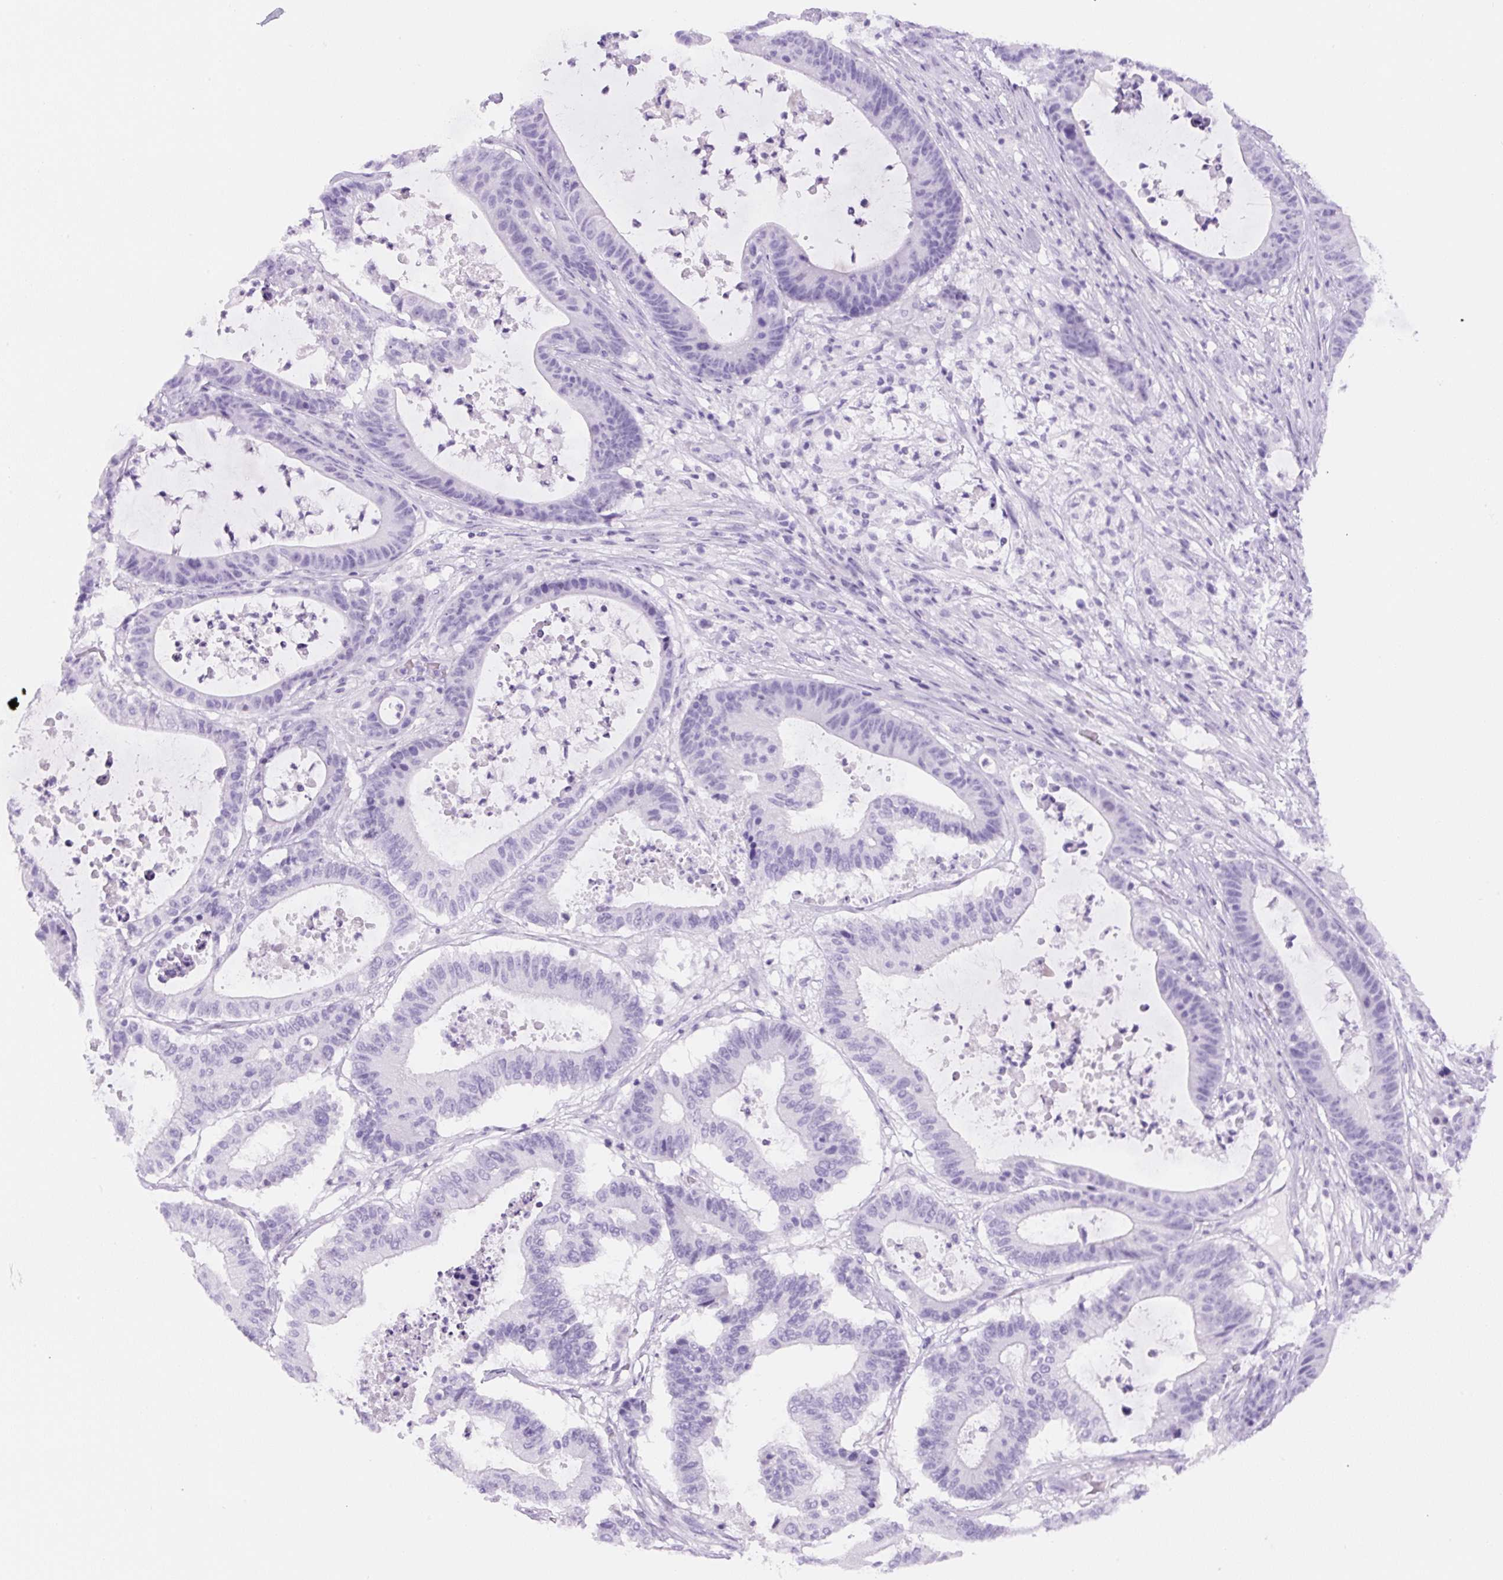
{"staining": {"intensity": "negative", "quantity": "none", "location": "none"}, "tissue": "colorectal cancer", "cell_type": "Tumor cells", "image_type": "cancer", "snomed": [{"axis": "morphology", "description": "Adenocarcinoma, NOS"}, {"axis": "topography", "description": "Colon"}], "caption": "The immunohistochemistry micrograph has no significant staining in tumor cells of colorectal adenocarcinoma tissue.", "gene": "RSPO4", "patient": {"sex": "female", "age": 84}}